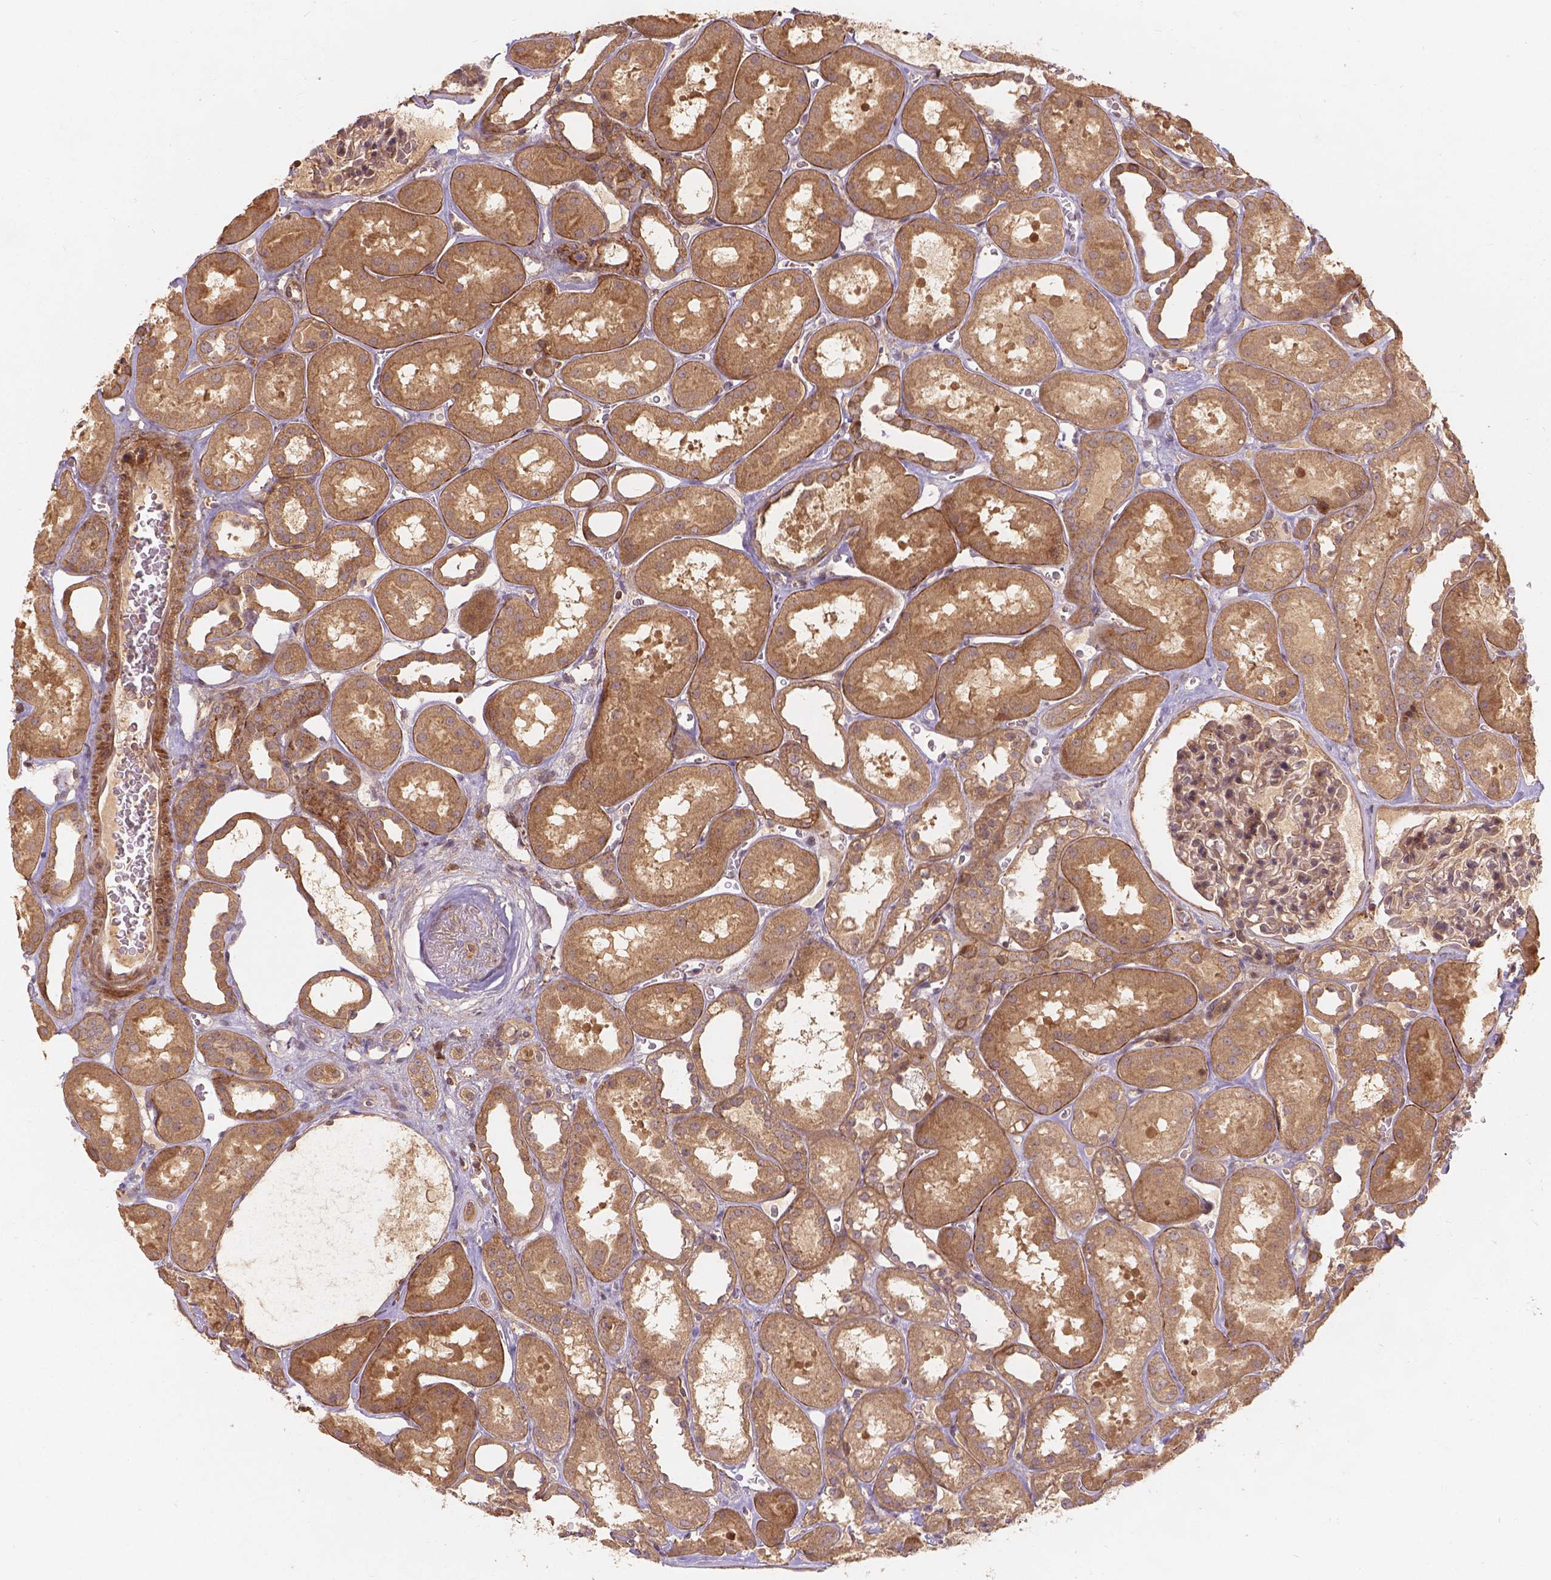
{"staining": {"intensity": "moderate", "quantity": ">75%", "location": "cytoplasmic/membranous"}, "tissue": "kidney", "cell_type": "Cells in glomeruli", "image_type": "normal", "snomed": [{"axis": "morphology", "description": "Normal tissue, NOS"}, {"axis": "topography", "description": "Kidney"}], "caption": "Human kidney stained for a protein (brown) displays moderate cytoplasmic/membranous positive positivity in about >75% of cells in glomeruli.", "gene": "XPR1", "patient": {"sex": "female", "age": 41}}